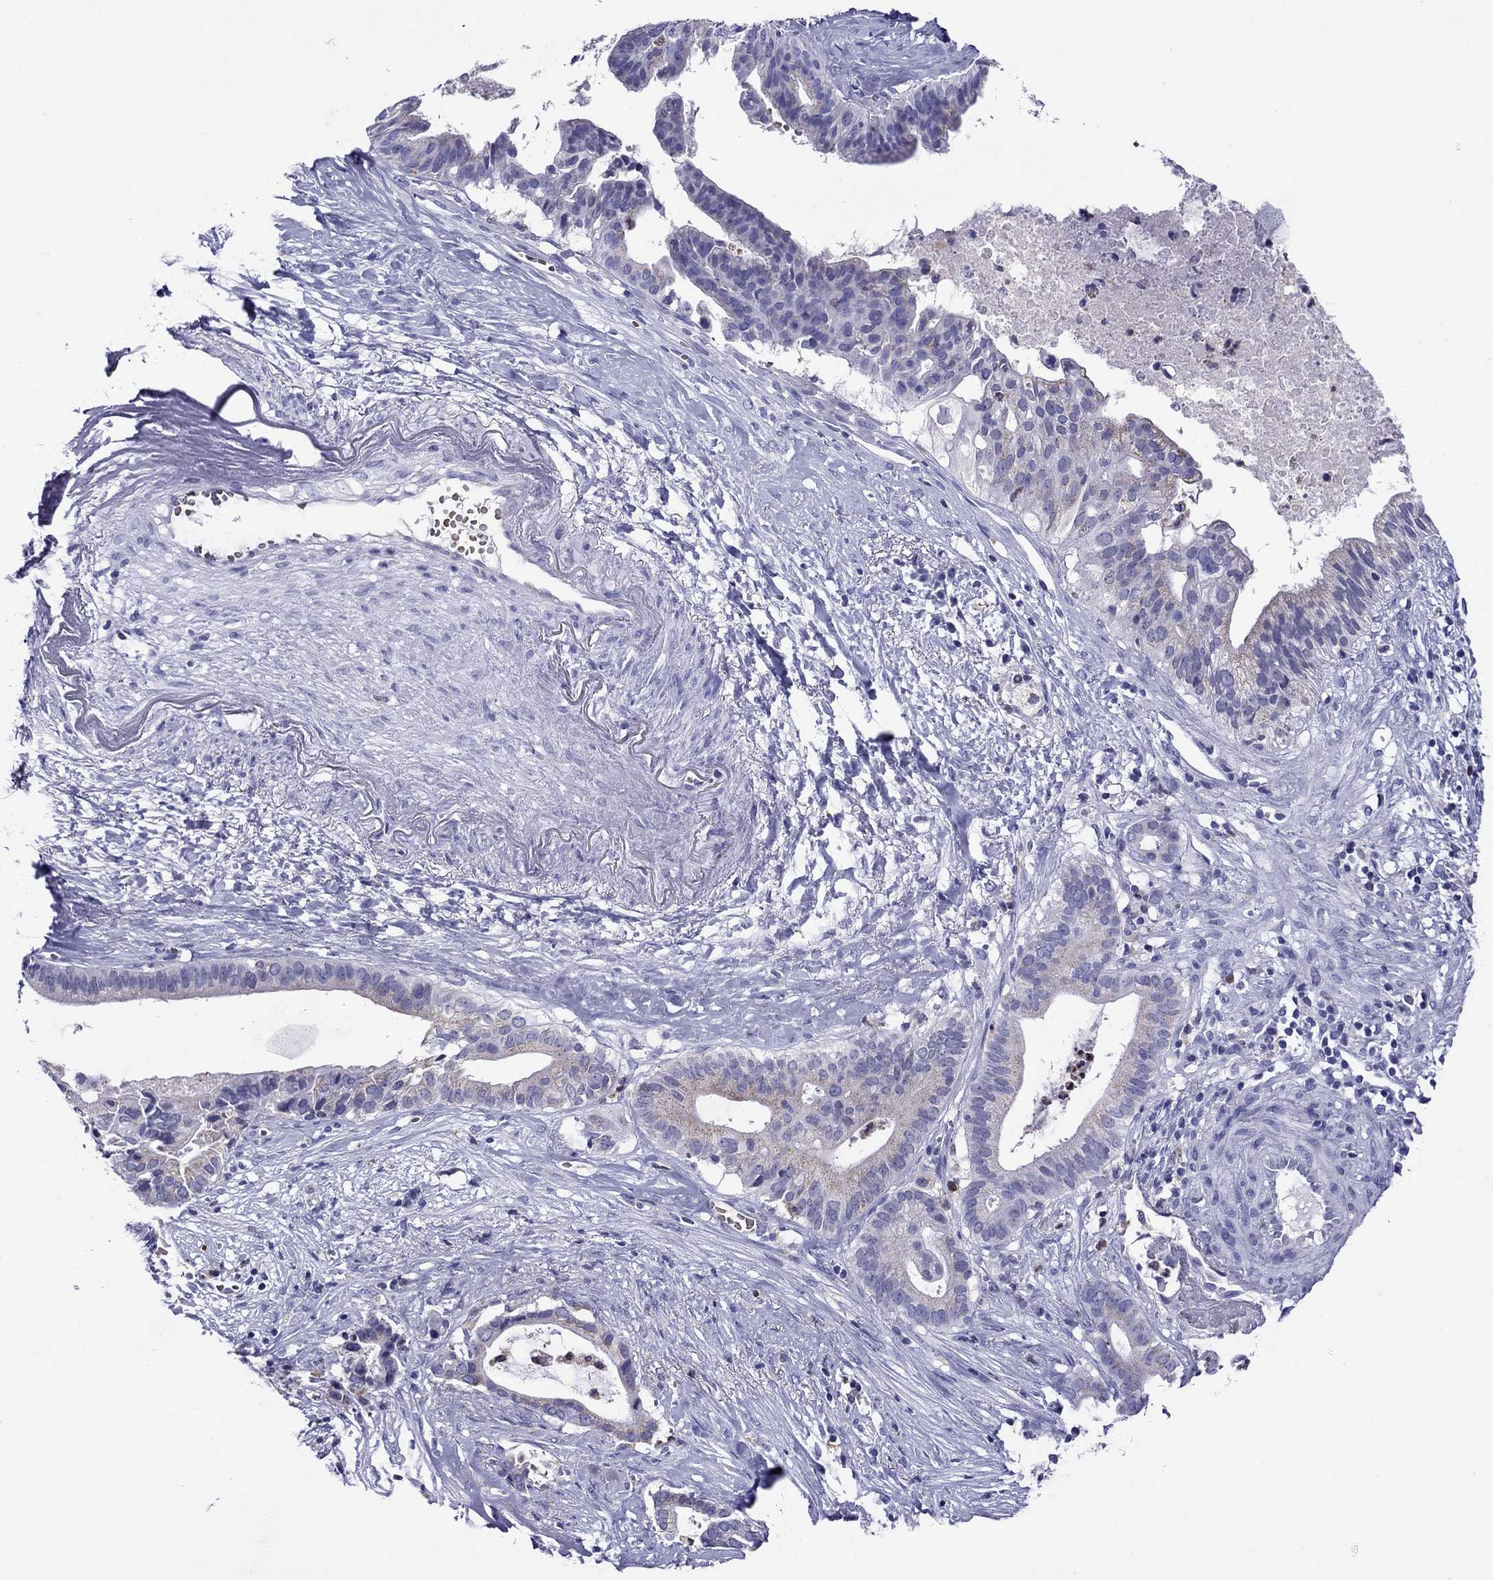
{"staining": {"intensity": "weak", "quantity": "<25%", "location": "cytoplasmic/membranous"}, "tissue": "pancreatic cancer", "cell_type": "Tumor cells", "image_type": "cancer", "snomed": [{"axis": "morphology", "description": "Adenocarcinoma, NOS"}, {"axis": "topography", "description": "Pancreas"}], "caption": "There is no significant positivity in tumor cells of pancreatic cancer. Nuclei are stained in blue.", "gene": "SCG2", "patient": {"sex": "male", "age": 61}}